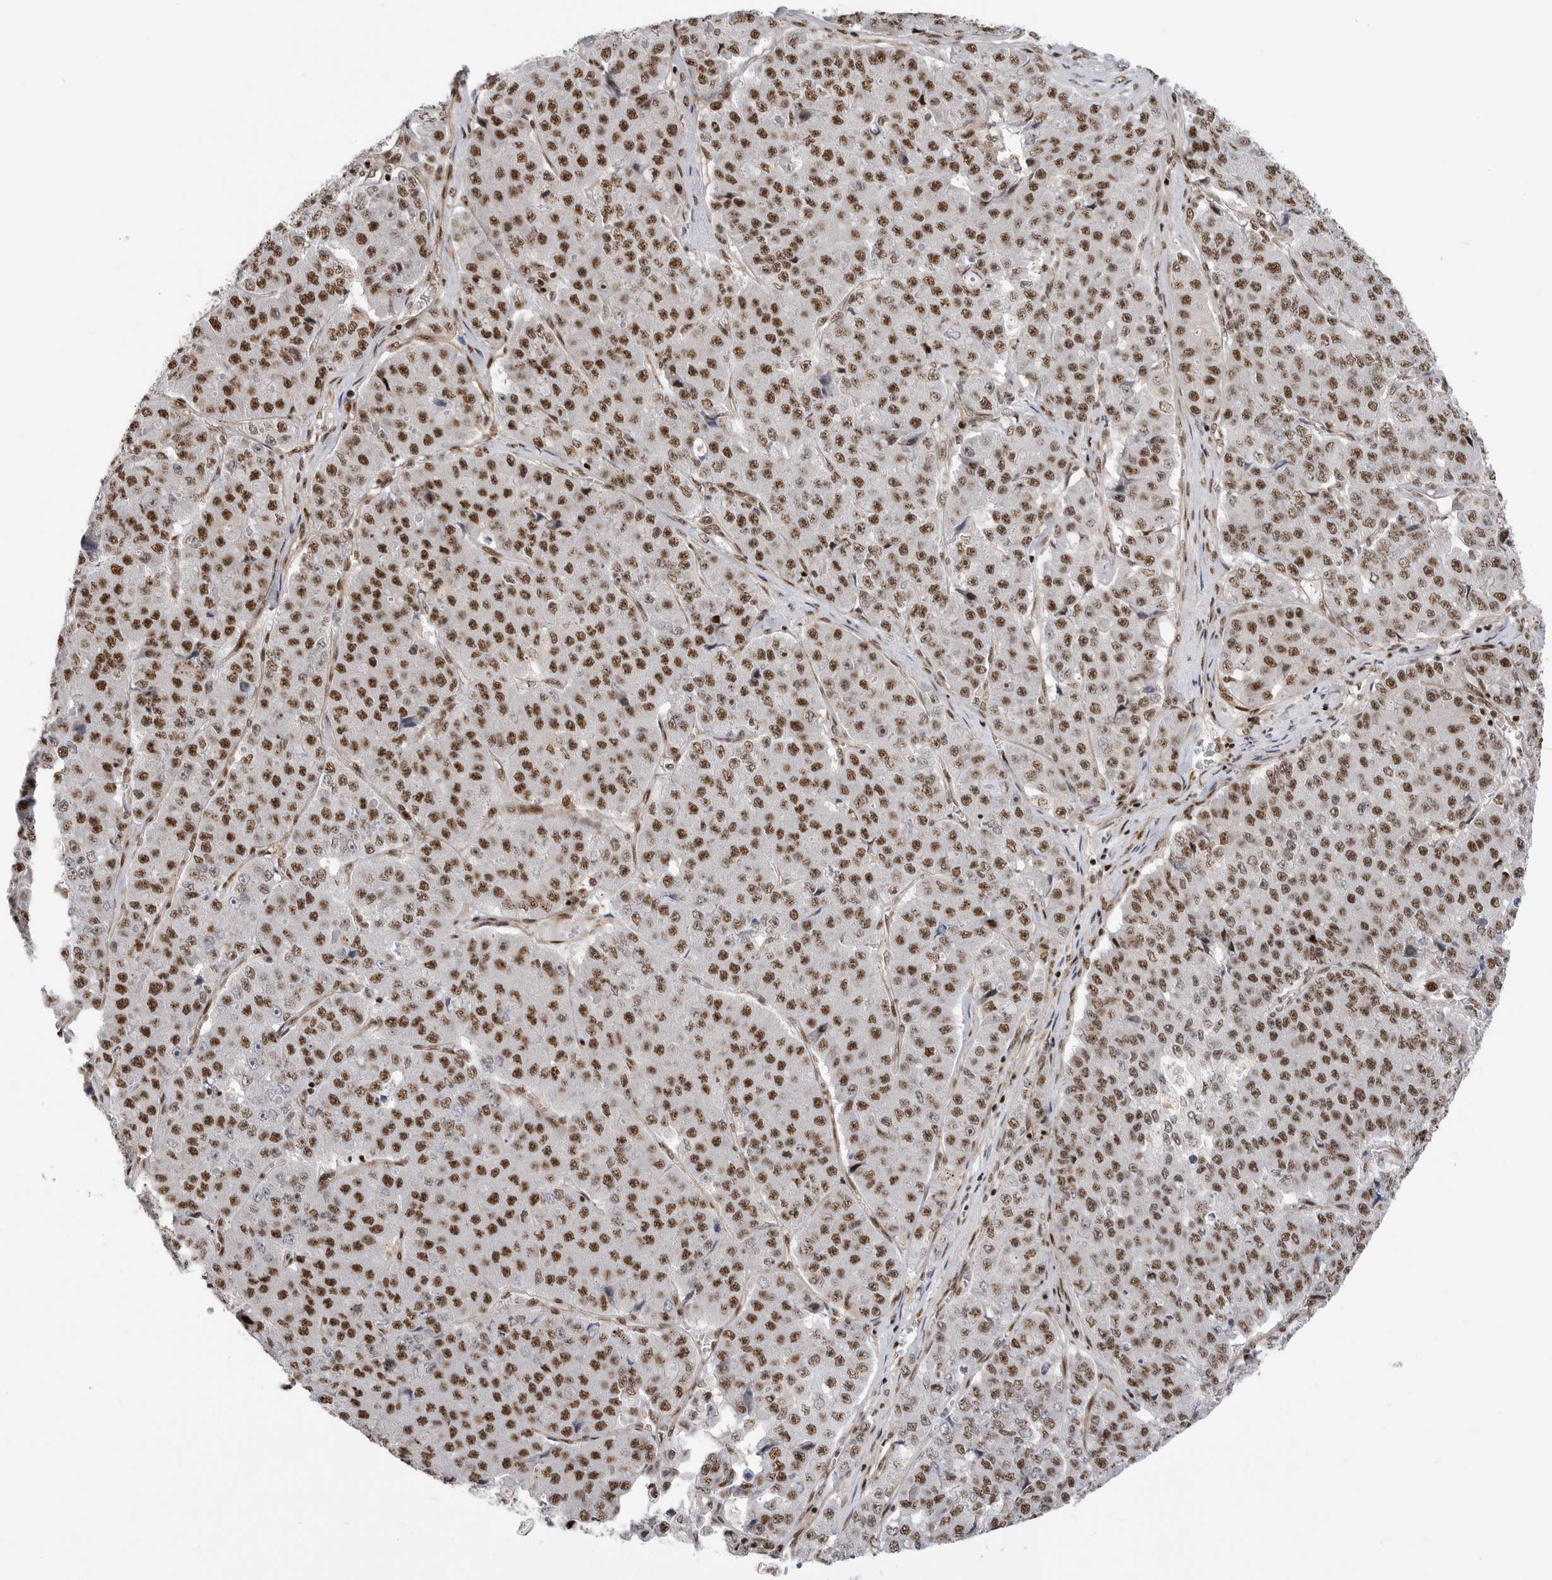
{"staining": {"intensity": "strong", "quantity": ">75%", "location": "nuclear"}, "tissue": "pancreatic cancer", "cell_type": "Tumor cells", "image_type": "cancer", "snomed": [{"axis": "morphology", "description": "Adenocarcinoma, NOS"}, {"axis": "topography", "description": "Pancreas"}], "caption": "A micrograph of human pancreatic cancer (adenocarcinoma) stained for a protein demonstrates strong nuclear brown staining in tumor cells. Using DAB (brown) and hematoxylin (blue) stains, captured at high magnification using brightfield microscopy.", "gene": "GPATCH2", "patient": {"sex": "male", "age": 50}}